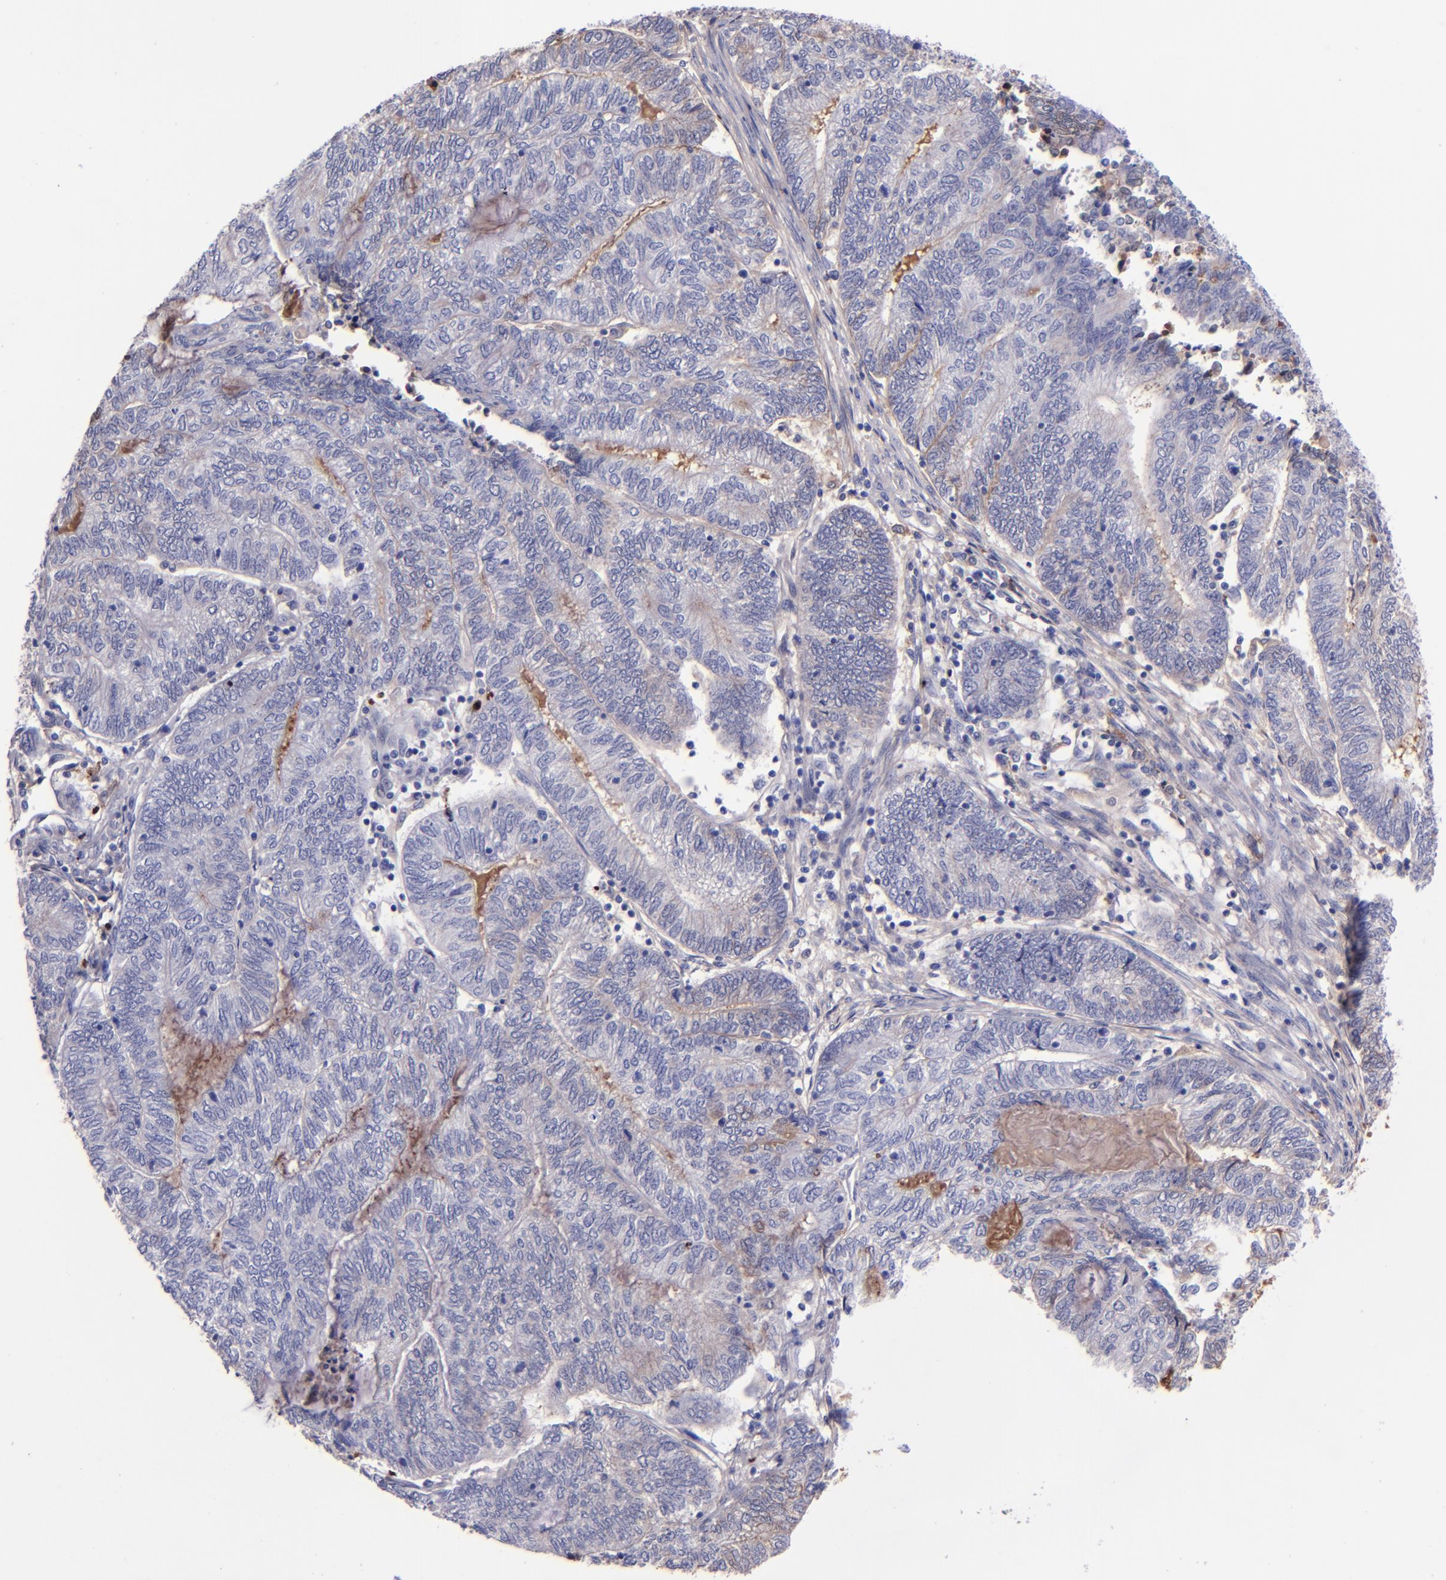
{"staining": {"intensity": "weak", "quantity": ">75%", "location": "cytoplasmic/membranous"}, "tissue": "endometrial cancer", "cell_type": "Tumor cells", "image_type": "cancer", "snomed": [{"axis": "morphology", "description": "Adenocarcinoma, NOS"}, {"axis": "topography", "description": "Uterus"}, {"axis": "topography", "description": "Endometrium"}], "caption": "DAB immunohistochemical staining of endometrial cancer displays weak cytoplasmic/membranous protein positivity in approximately >75% of tumor cells.", "gene": "KNG1", "patient": {"sex": "female", "age": 70}}